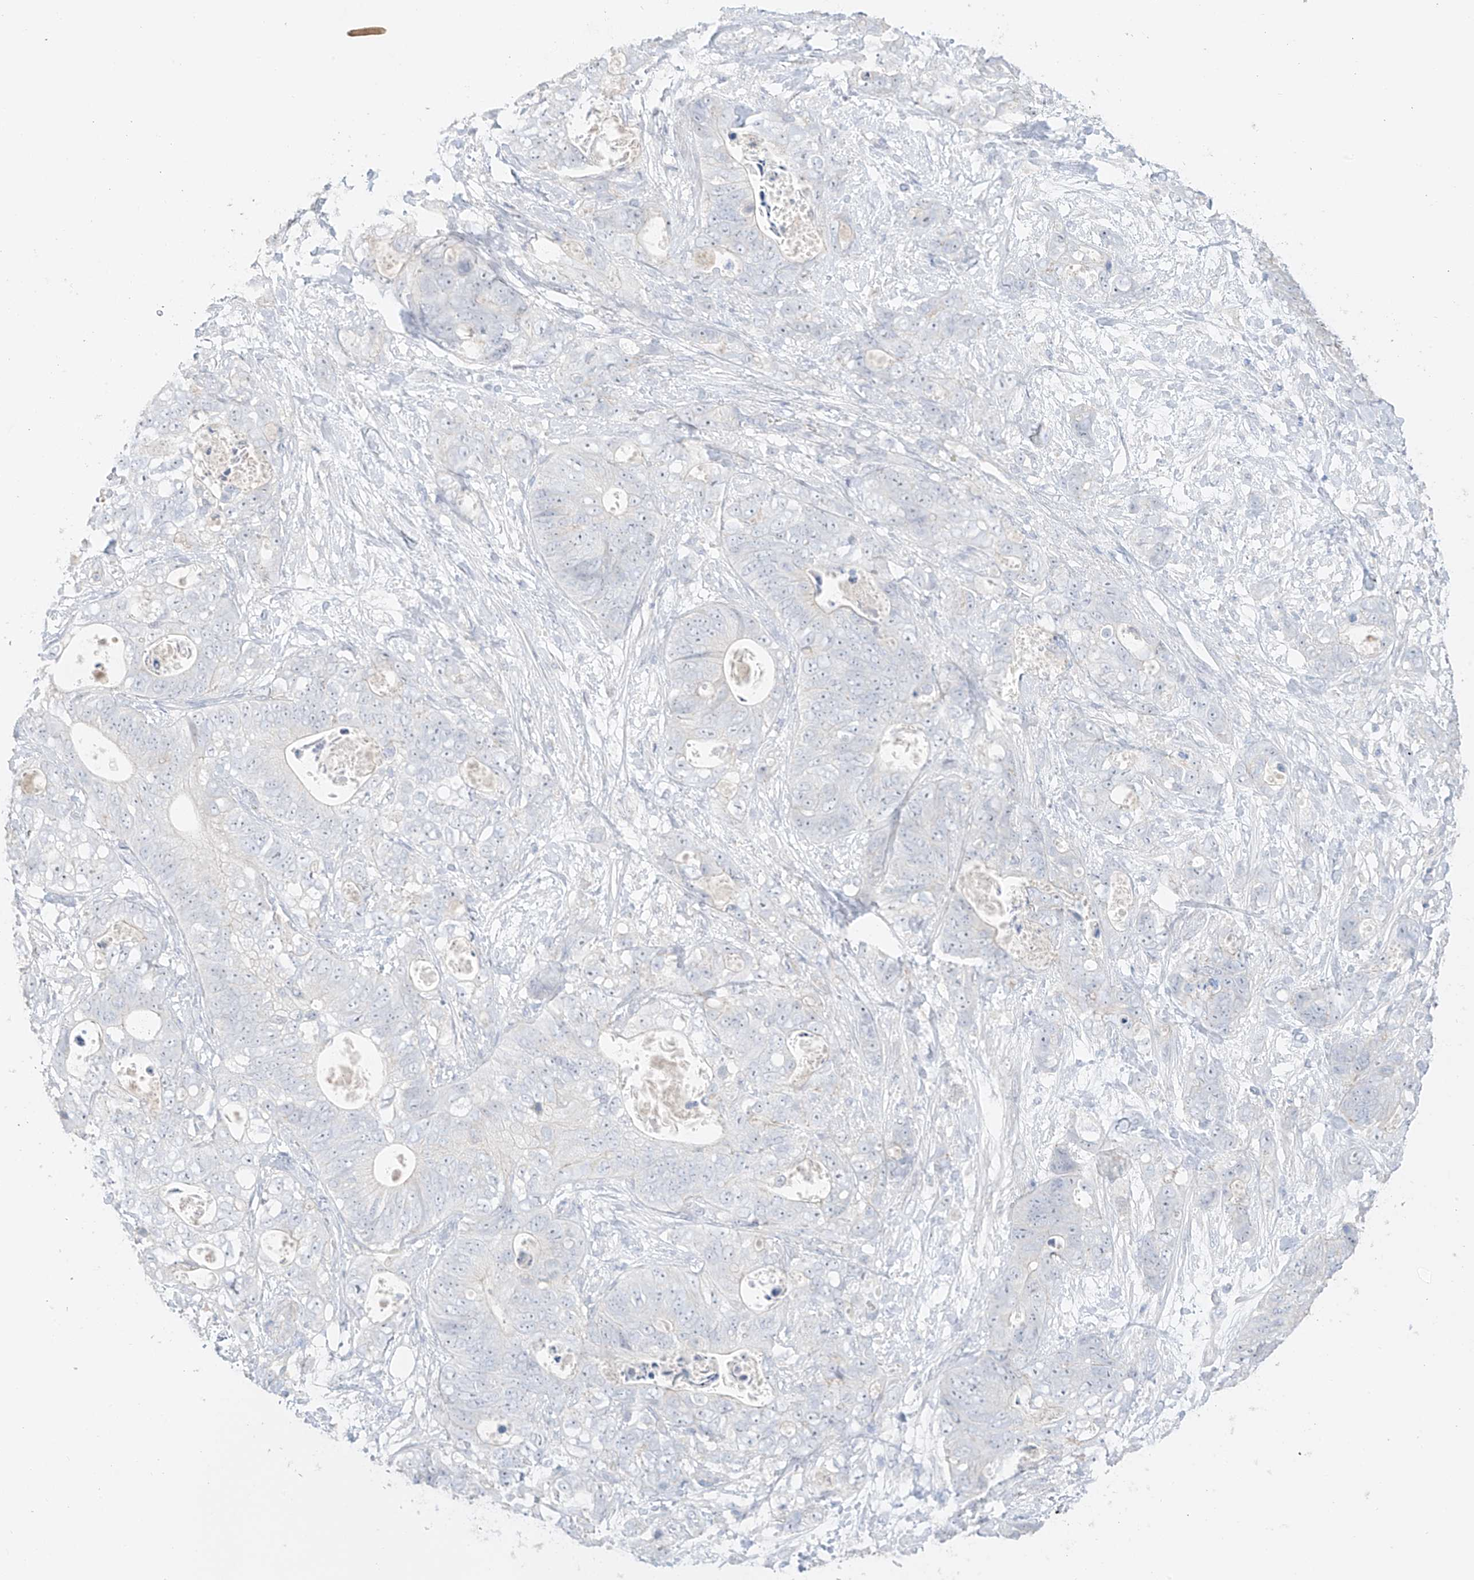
{"staining": {"intensity": "negative", "quantity": "none", "location": "none"}, "tissue": "stomach cancer", "cell_type": "Tumor cells", "image_type": "cancer", "snomed": [{"axis": "morphology", "description": "Normal tissue, NOS"}, {"axis": "morphology", "description": "Adenocarcinoma, NOS"}, {"axis": "topography", "description": "Stomach"}], "caption": "IHC micrograph of neoplastic tissue: human stomach cancer stained with DAB (3,3'-diaminobenzidine) shows no significant protein expression in tumor cells. (Immunohistochemistry, brightfield microscopy, high magnification).", "gene": "ZBTB41", "patient": {"sex": "female", "age": 89}}